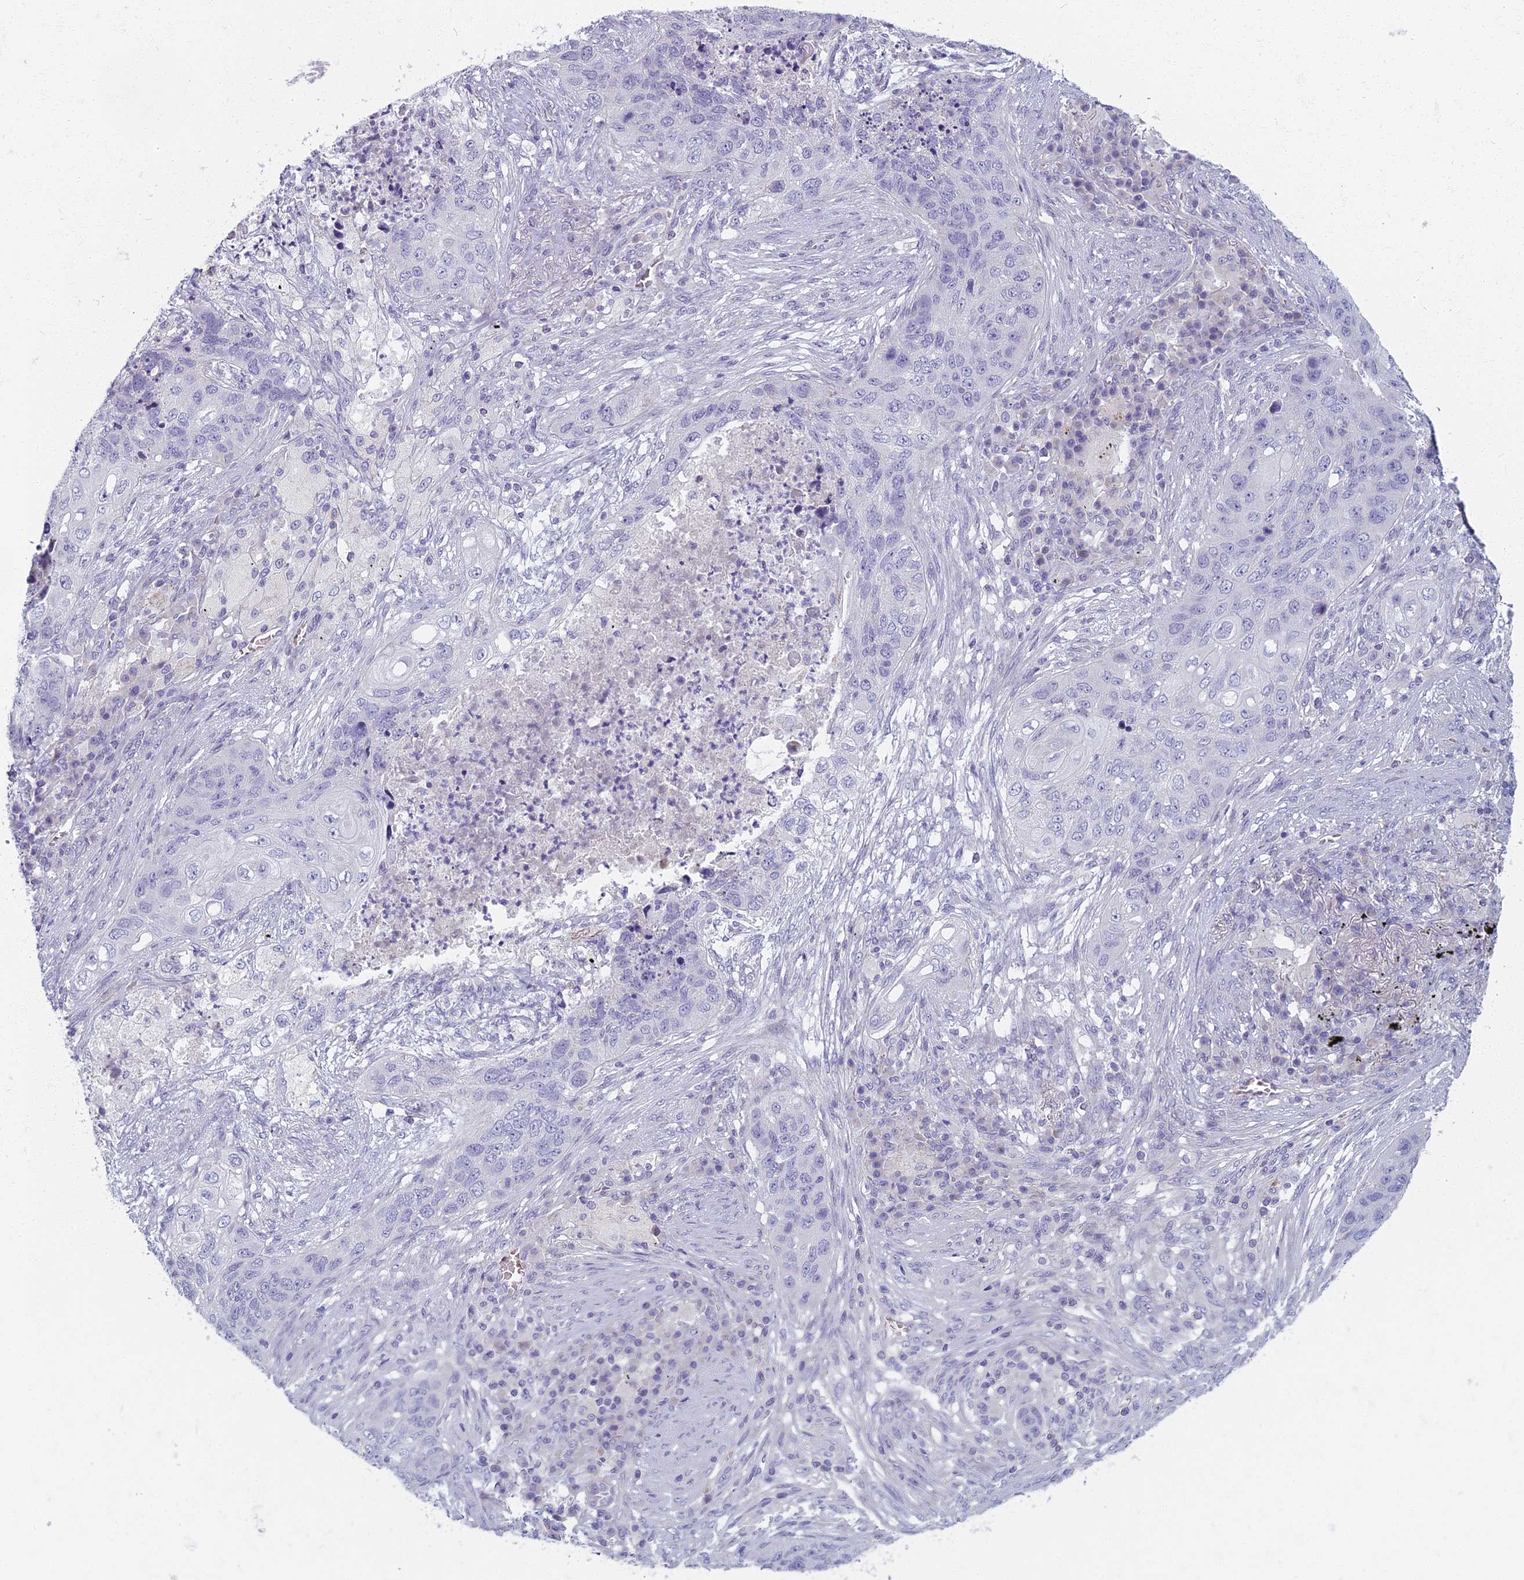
{"staining": {"intensity": "negative", "quantity": "none", "location": "none"}, "tissue": "lung cancer", "cell_type": "Tumor cells", "image_type": "cancer", "snomed": [{"axis": "morphology", "description": "Squamous cell carcinoma, NOS"}, {"axis": "topography", "description": "Lung"}], "caption": "Tumor cells show no significant expression in squamous cell carcinoma (lung).", "gene": "ARL15", "patient": {"sex": "female", "age": 63}}